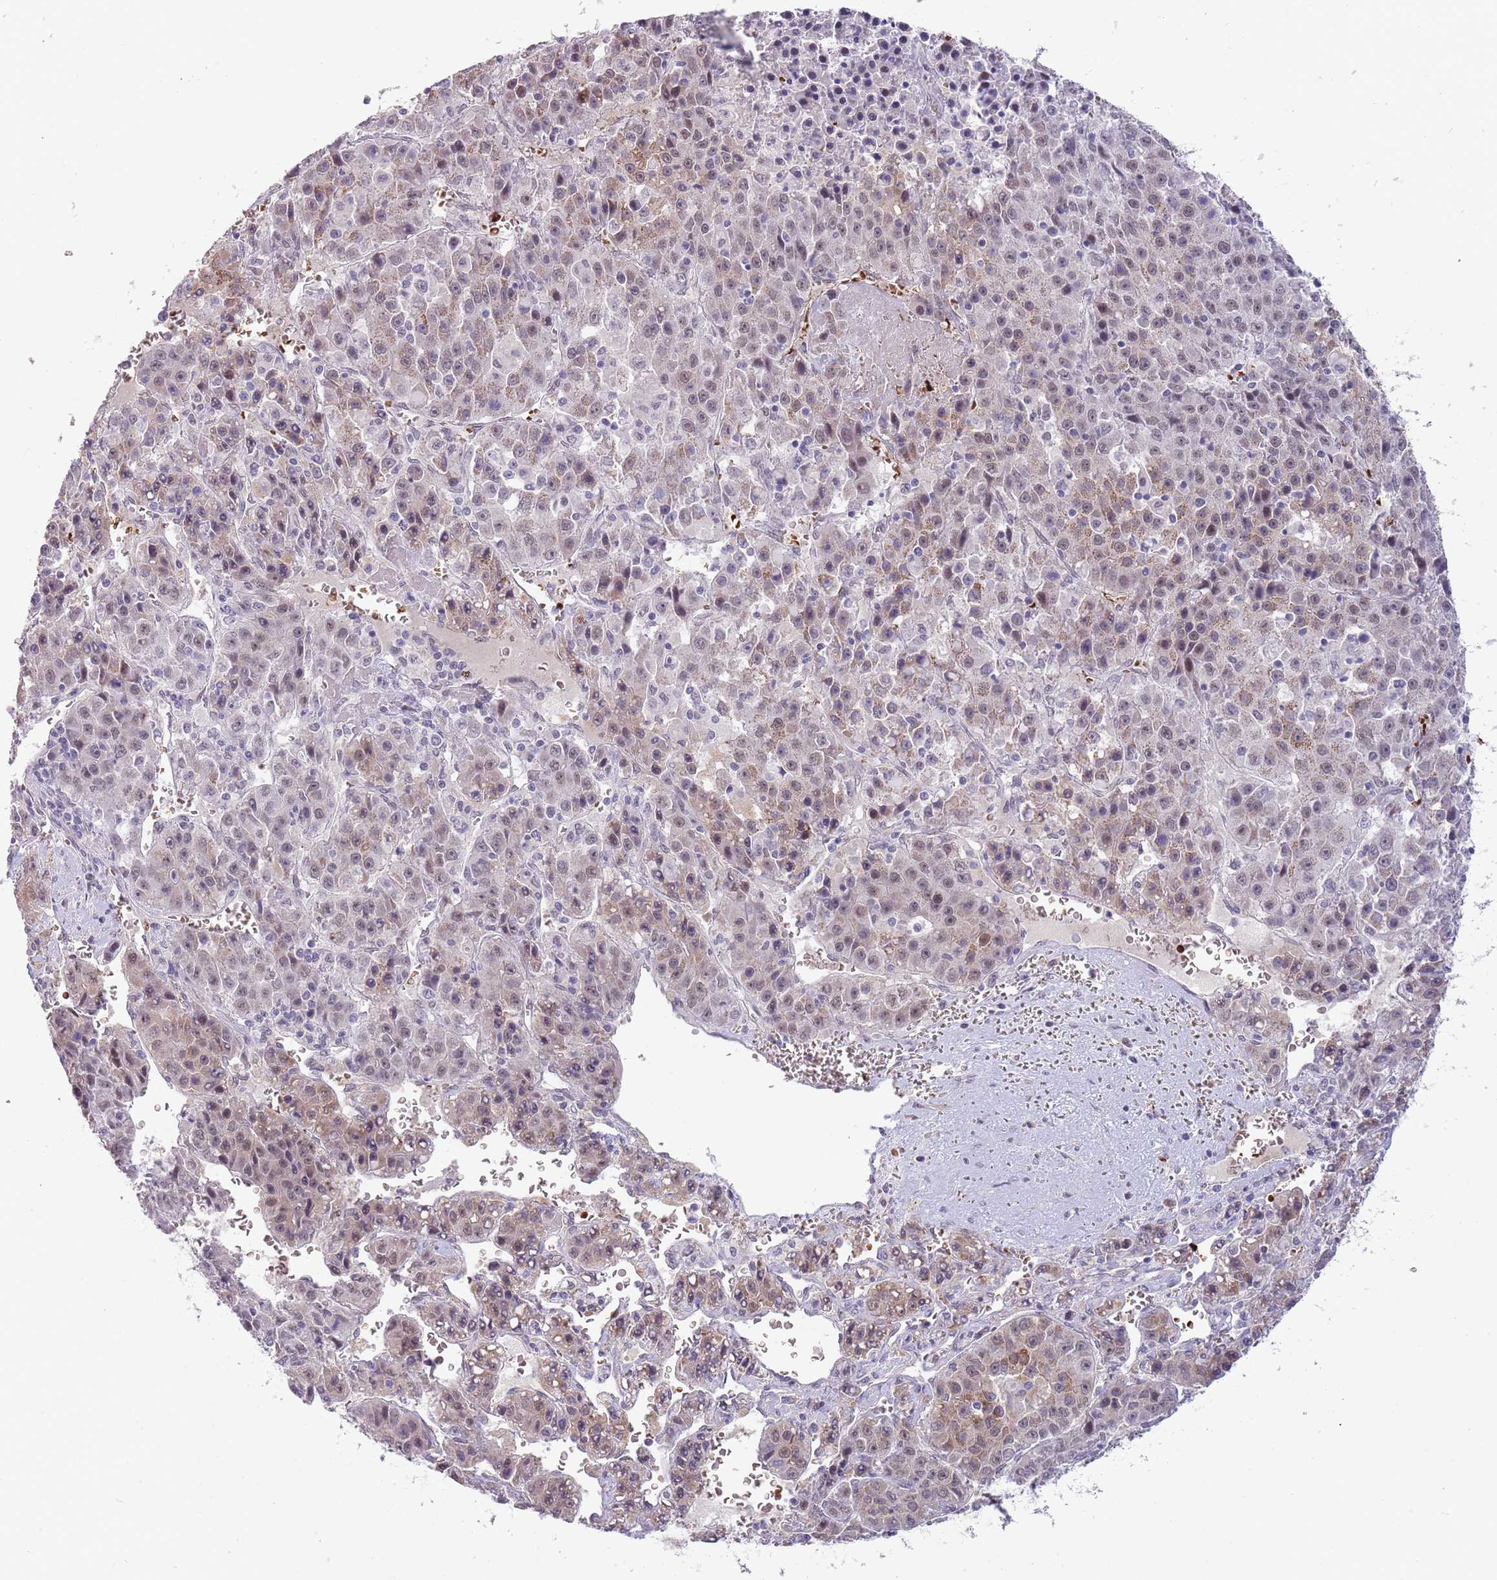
{"staining": {"intensity": "moderate", "quantity": ">75%", "location": "nuclear"}, "tissue": "liver cancer", "cell_type": "Tumor cells", "image_type": "cancer", "snomed": [{"axis": "morphology", "description": "Carcinoma, Hepatocellular, NOS"}, {"axis": "topography", "description": "Liver"}], "caption": "Approximately >75% of tumor cells in liver cancer reveal moderate nuclear protein positivity as visualized by brown immunohistochemical staining.", "gene": "LYPD6B", "patient": {"sex": "female", "age": 53}}